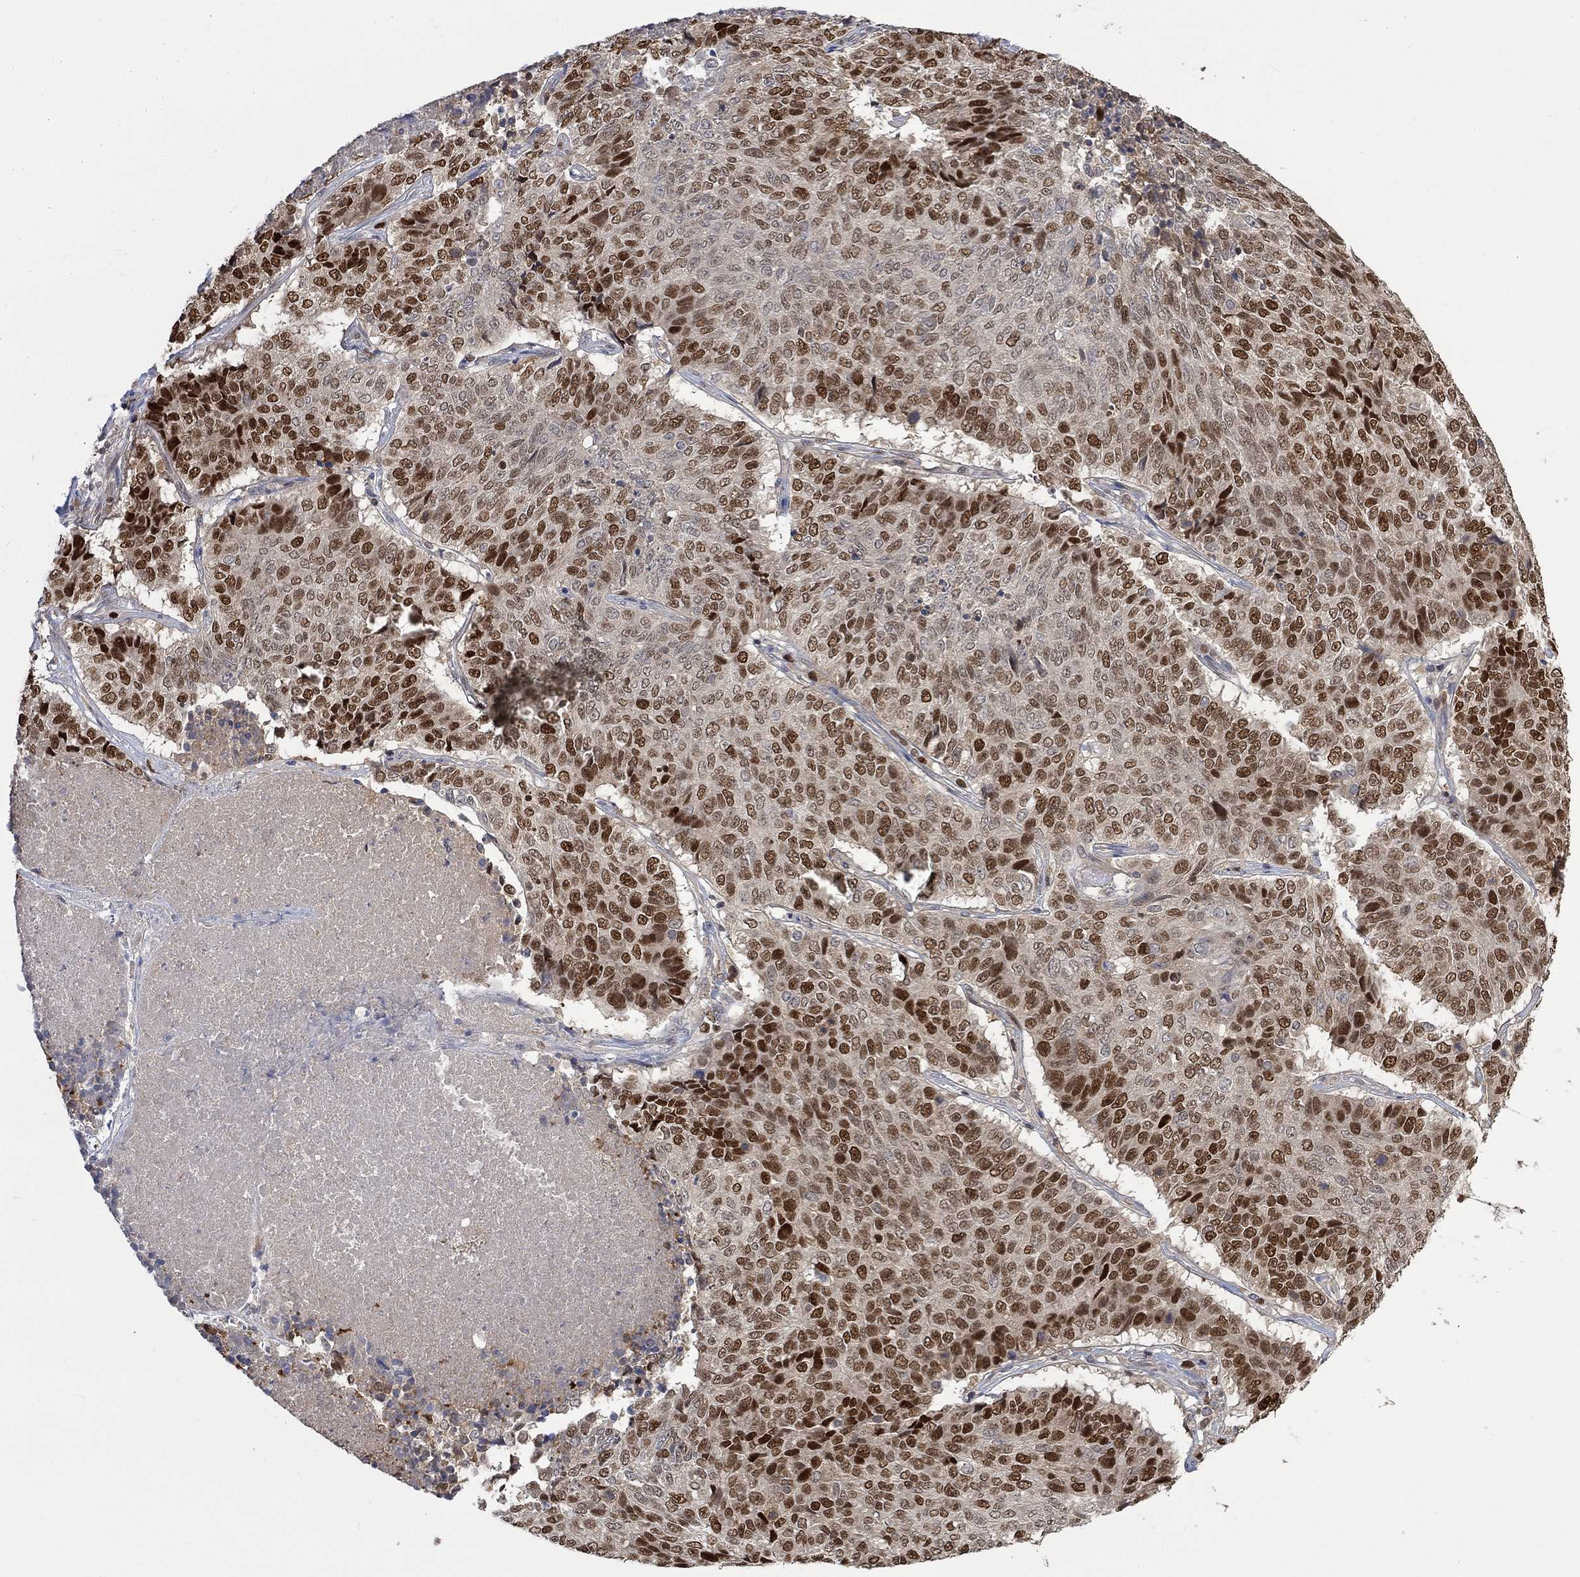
{"staining": {"intensity": "strong", "quantity": "25%-75%", "location": "nuclear"}, "tissue": "lung cancer", "cell_type": "Tumor cells", "image_type": "cancer", "snomed": [{"axis": "morphology", "description": "Squamous cell carcinoma, NOS"}, {"axis": "topography", "description": "Lung"}], "caption": "Immunohistochemical staining of lung cancer (squamous cell carcinoma) demonstrates strong nuclear protein positivity in approximately 25%-75% of tumor cells.", "gene": "RAD54L2", "patient": {"sex": "male", "age": 64}}